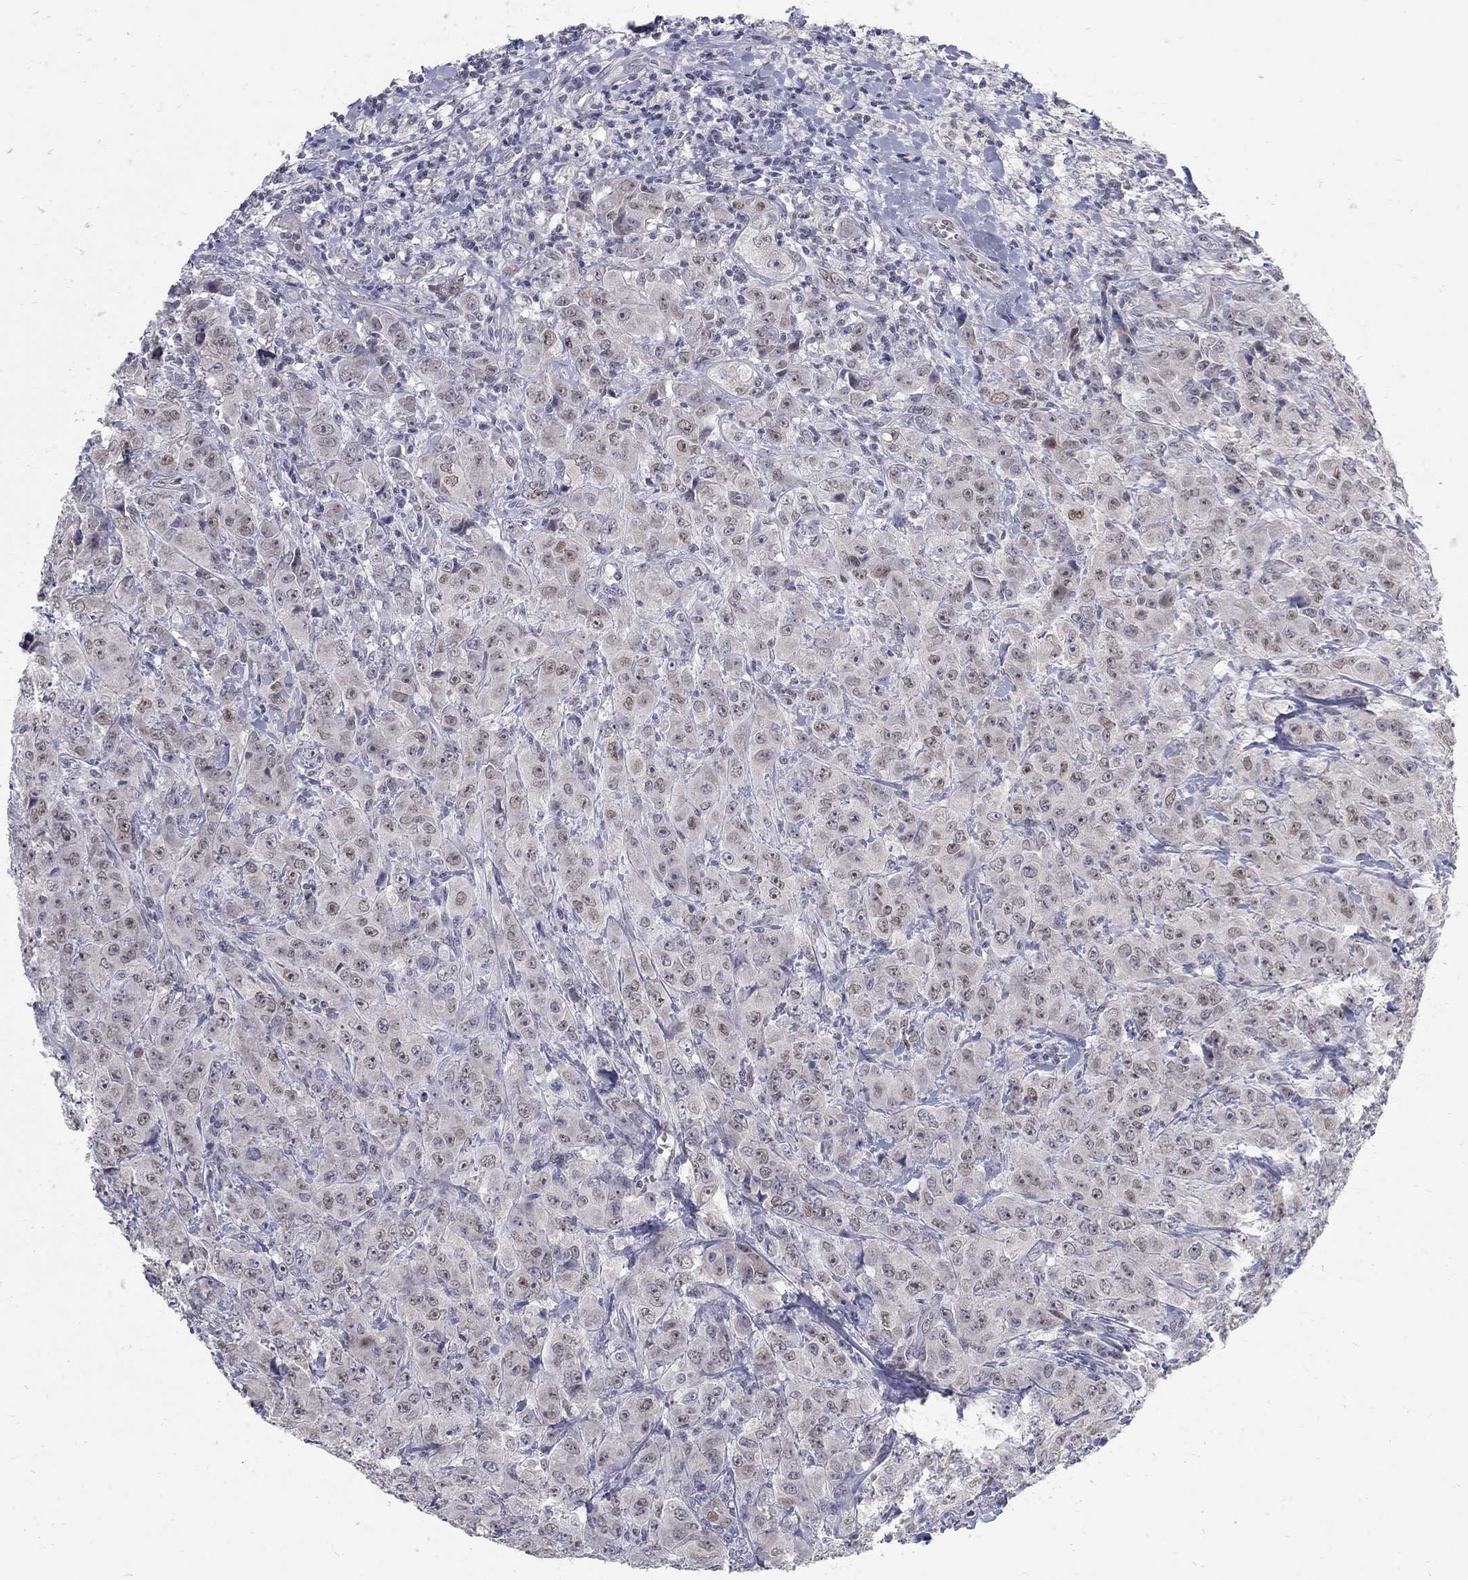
{"staining": {"intensity": "negative", "quantity": "none", "location": "none"}, "tissue": "breast cancer", "cell_type": "Tumor cells", "image_type": "cancer", "snomed": [{"axis": "morphology", "description": "Duct carcinoma"}, {"axis": "topography", "description": "Breast"}], "caption": "Immunohistochemistry (IHC) micrograph of neoplastic tissue: breast cancer stained with DAB (3,3'-diaminobenzidine) reveals no significant protein expression in tumor cells.", "gene": "GCFC2", "patient": {"sex": "female", "age": 43}}